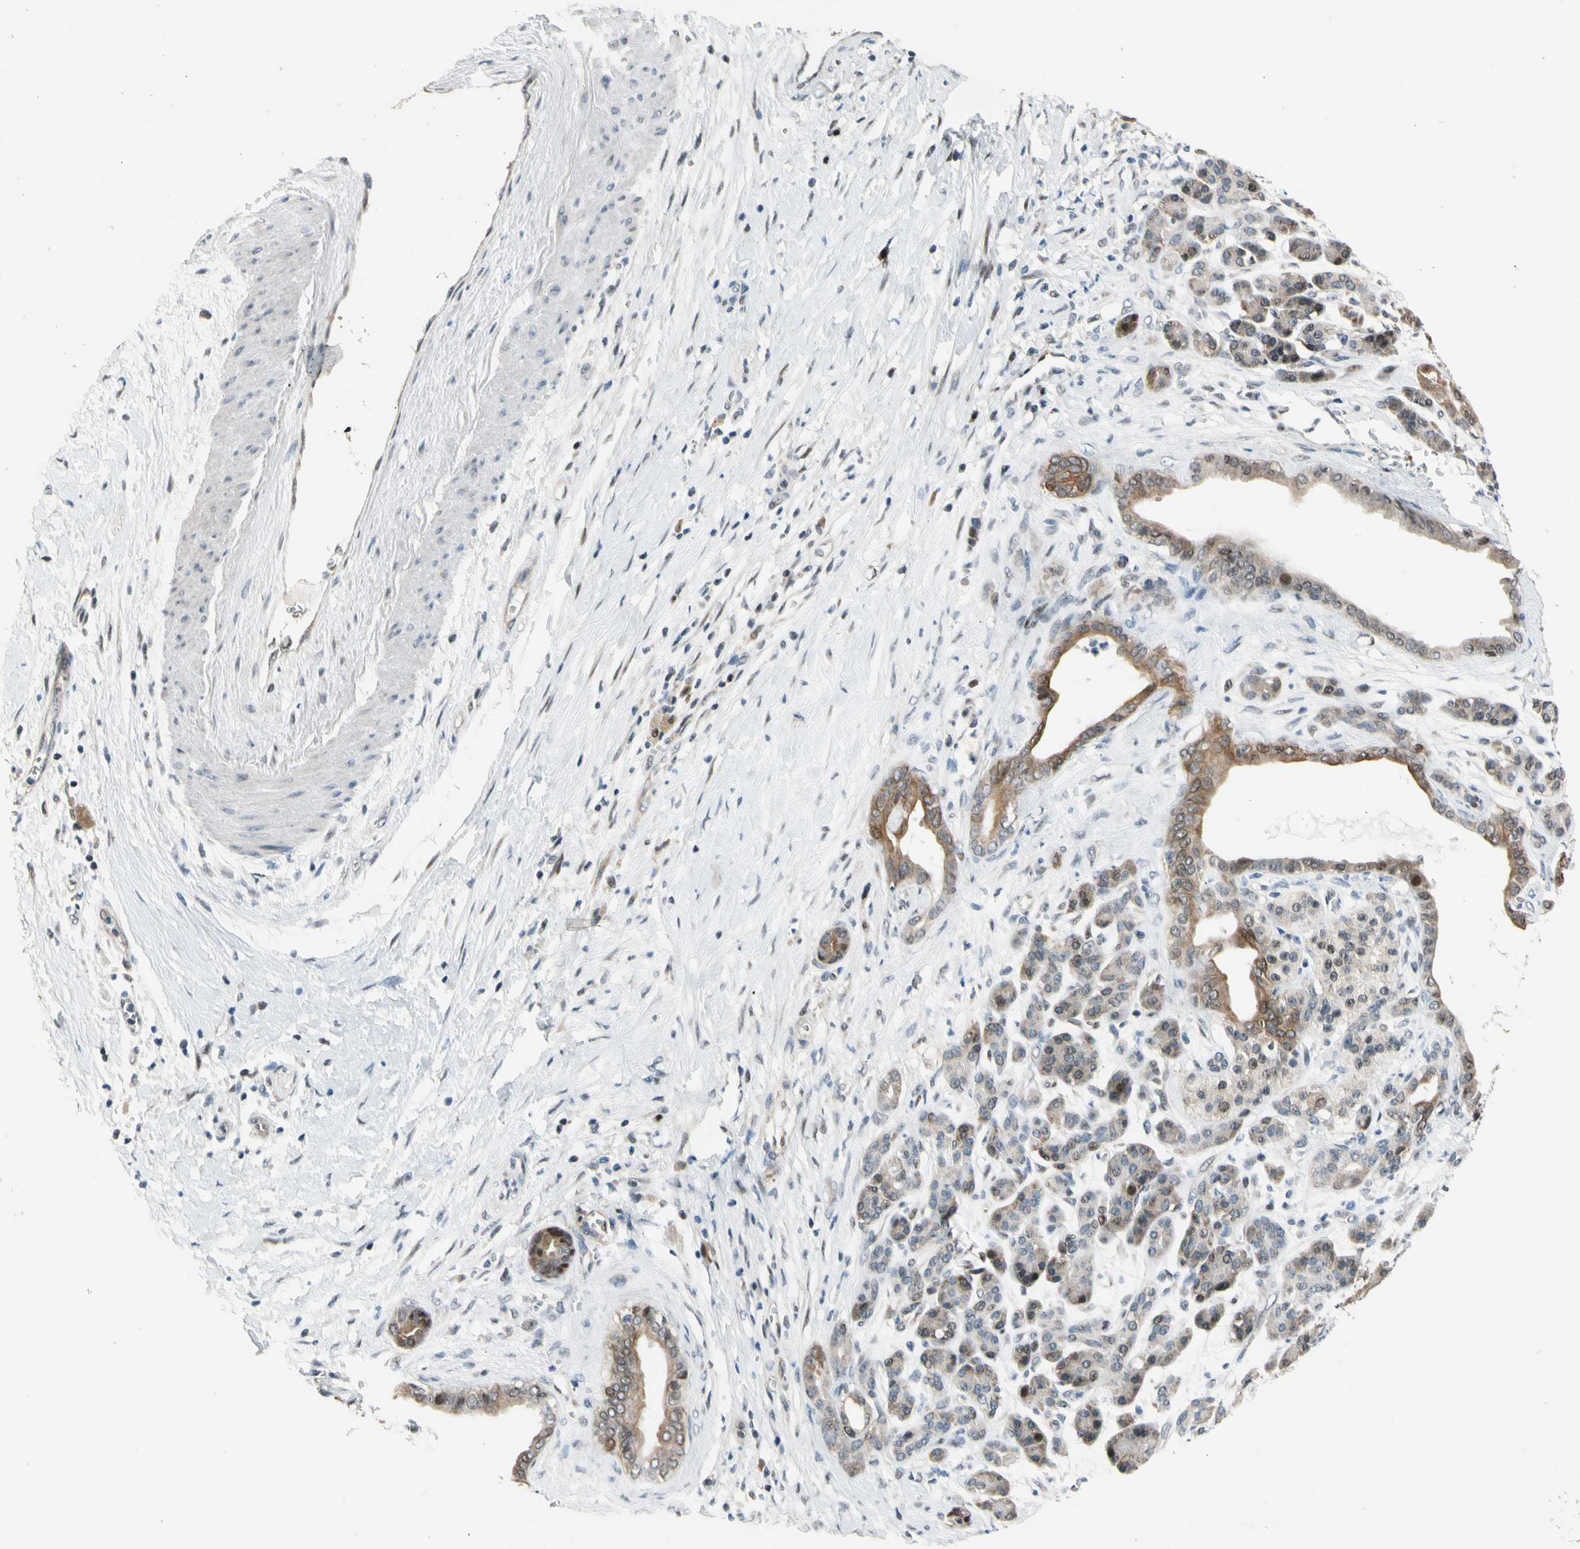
{"staining": {"intensity": "moderate", "quantity": "25%-75%", "location": "cytoplasmic/membranous"}, "tissue": "pancreatic cancer", "cell_type": "Tumor cells", "image_type": "cancer", "snomed": [{"axis": "morphology", "description": "Adenocarcinoma, NOS"}, {"axis": "topography", "description": "Pancreas"}], "caption": "Pancreatic cancer (adenocarcinoma) was stained to show a protein in brown. There is medium levels of moderate cytoplasmic/membranous staining in about 25%-75% of tumor cells. The protein is stained brown, and the nuclei are stained in blue (DAB IHC with brightfield microscopy, high magnification).", "gene": "ZNF184", "patient": {"sex": "male", "age": 59}}